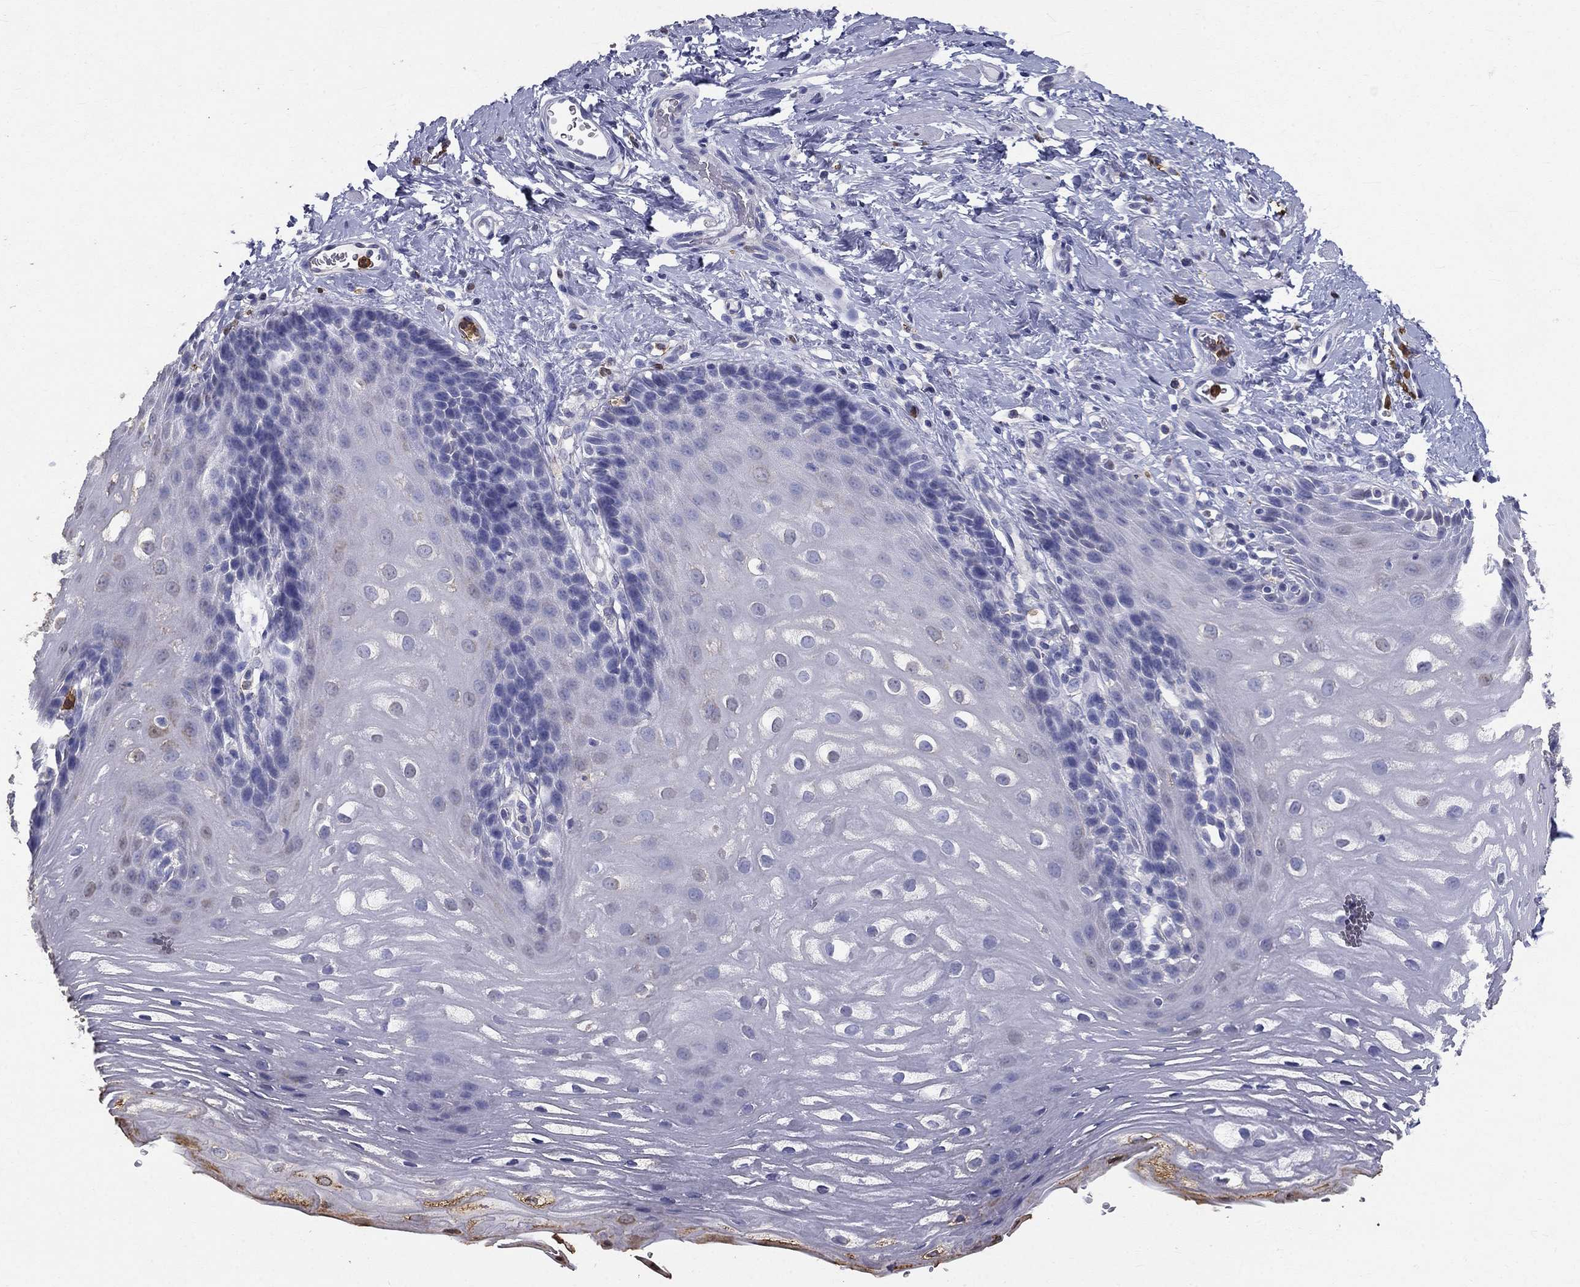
{"staining": {"intensity": "negative", "quantity": "none", "location": "none"}, "tissue": "esophagus", "cell_type": "Squamous epithelial cells", "image_type": "normal", "snomed": [{"axis": "morphology", "description": "Normal tissue, NOS"}, {"axis": "topography", "description": "Esophagus"}], "caption": "Human esophagus stained for a protein using IHC displays no staining in squamous epithelial cells.", "gene": "IGSF8", "patient": {"sex": "male", "age": 64}}